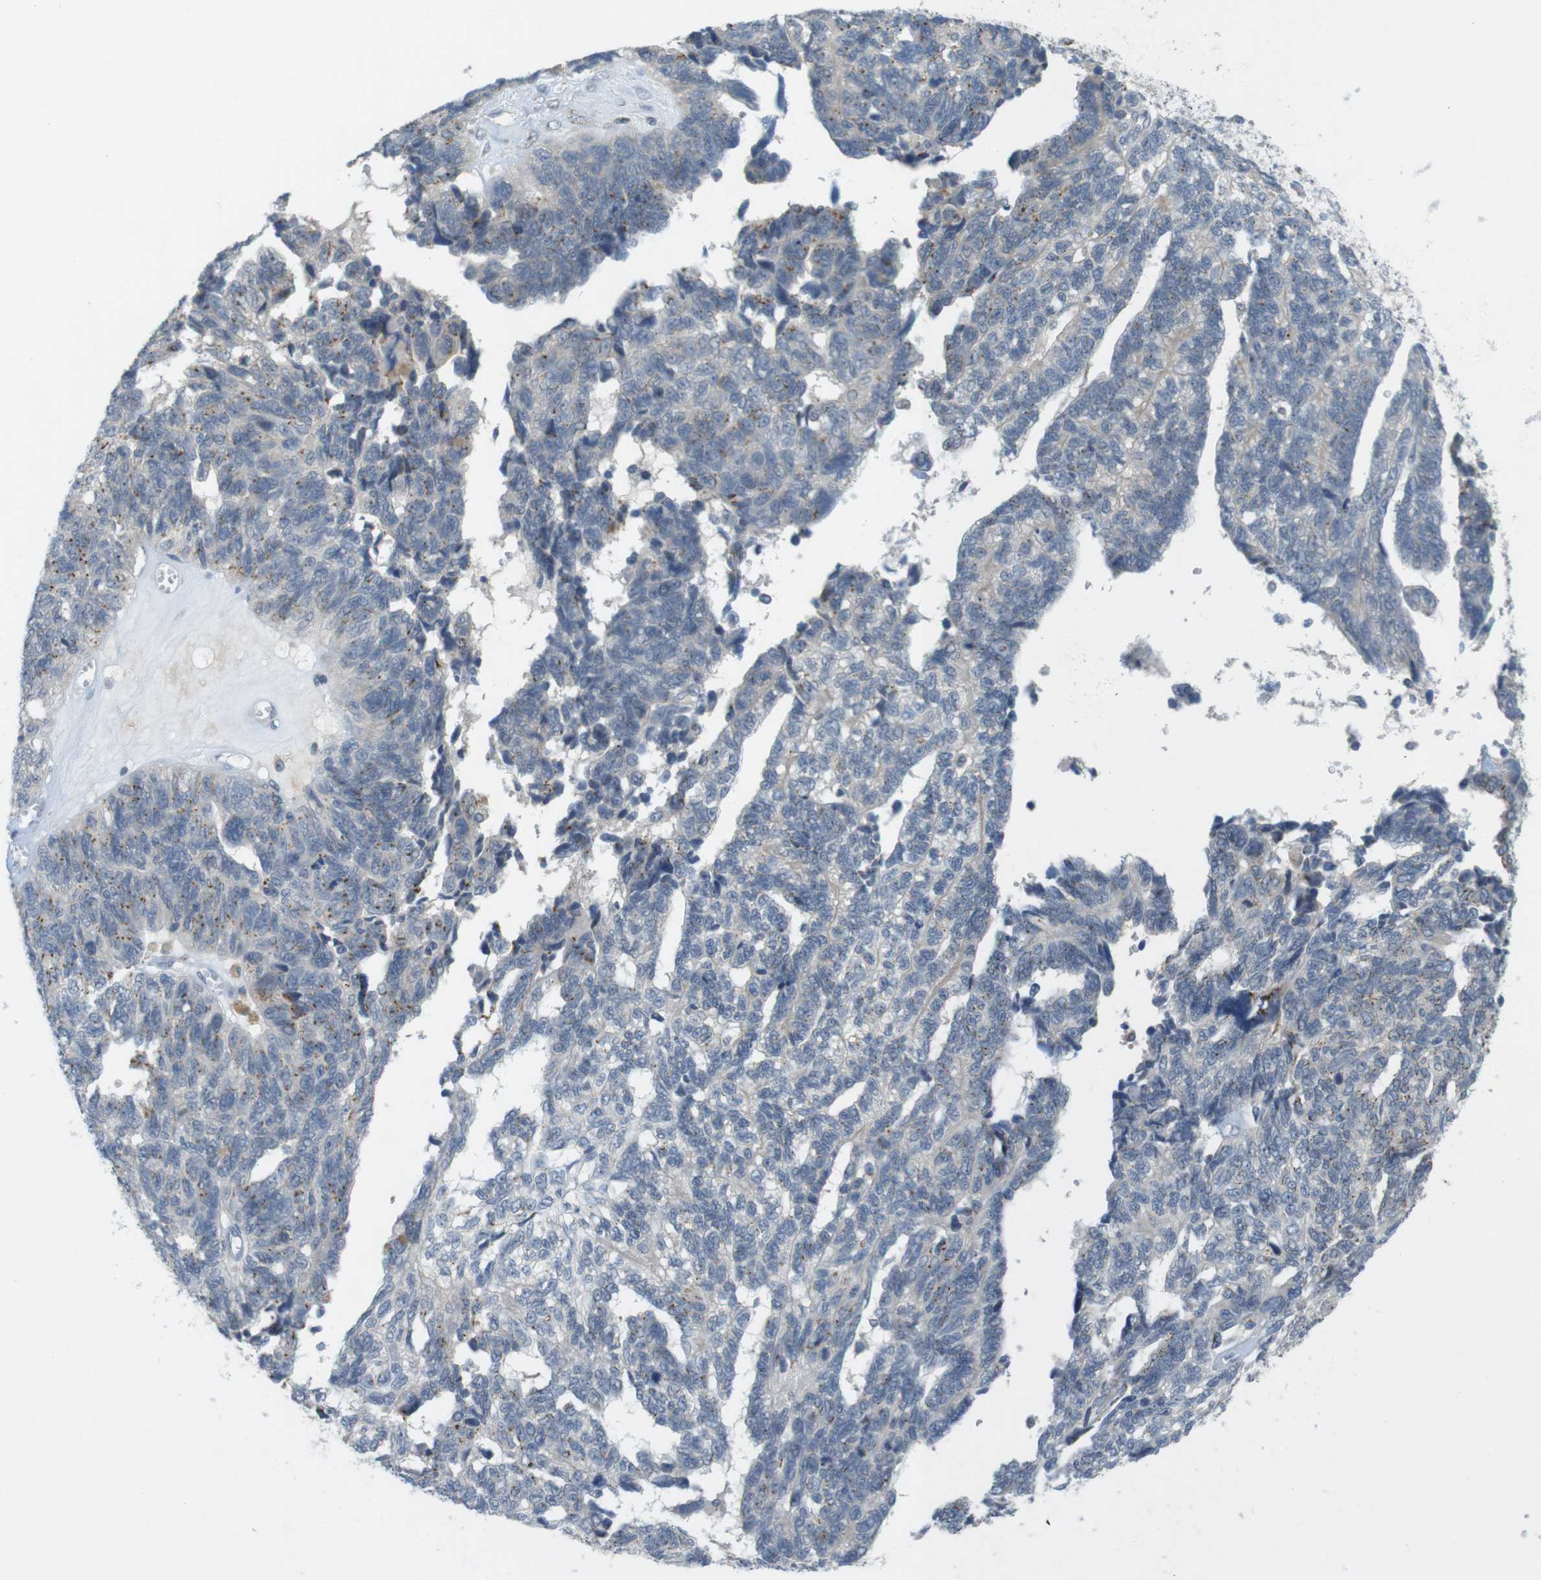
{"staining": {"intensity": "moderate", "quantity": "25%-75%", "location": "cytoplasmic/membranous"}, "tissue": "ovarian cancer", "cell_type": "Tumor cells", "image_type": "cancer", "snomed": [{"axis": "morphology", "description": "Cystadenocarcinoma, serous, NOS"}, {"axis": "topography", "description": "Ovary"}], "caption": "The photomicrograph reveals immunohistochemical staining of ovarian cancer. There is moderate cytoplasmic/membranous positivity is appreciated in about 25%-75% of tumor cells. (DAB IHC with brightfield microscopy, high magnification).", "gene": "YIPF3", "patient": {"sex": "female", "age": 79}}